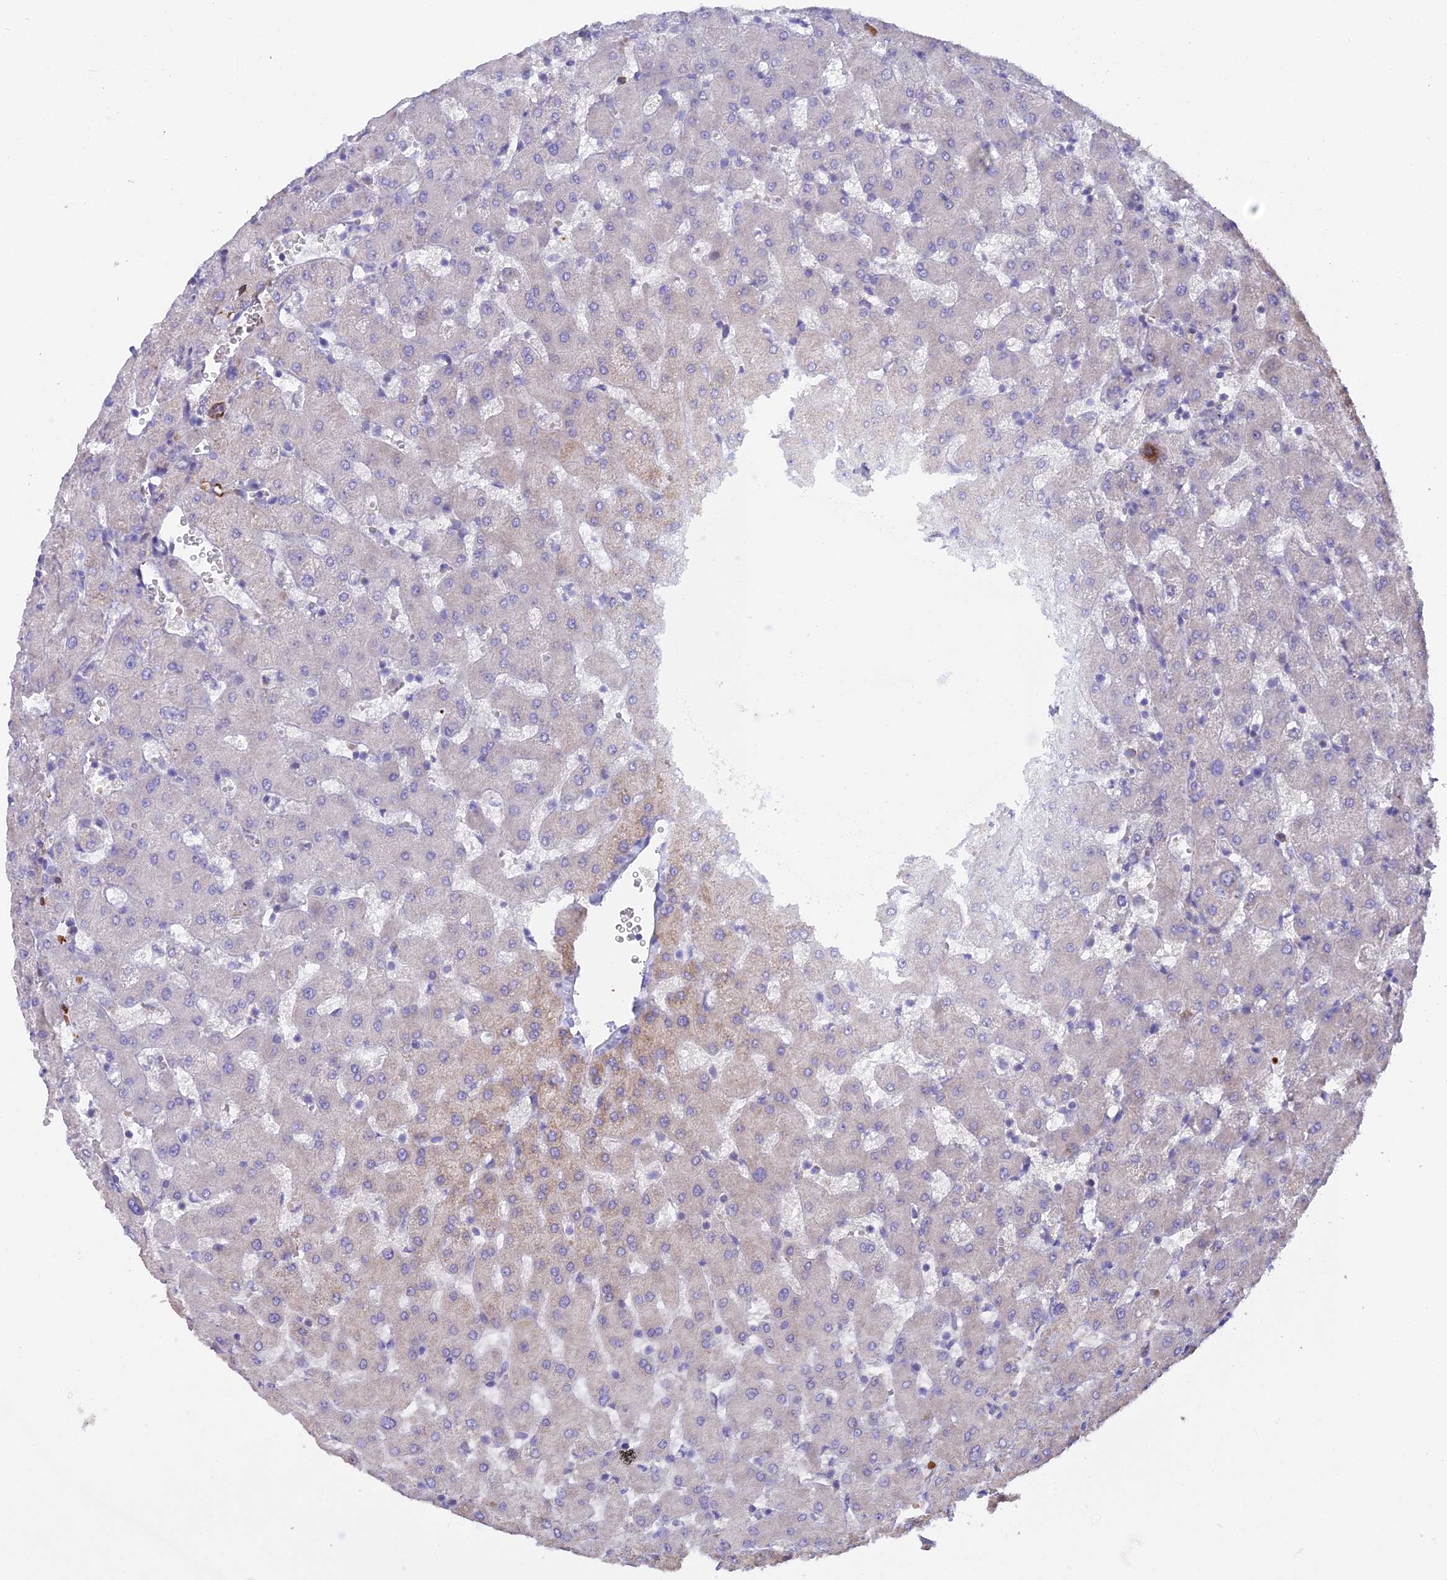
{"staining": {"intensity": "negative", "quantity": "none", "location": "none"}, "tissue": "liver", "cell_type": "Cholangiocytes", "image_type": "normal", "snomed": [{"axis": "morphology", "description": "Normal tissue, NOS"}, {"axis": "topography", "description": "Liver"}], "caption": "IHC of benign human liver exhibits no positivity in cholangiocytes. (Brightfield microscopy of DAB (3,3'-diaminobenzidine) immunohistochemistry (IHC) at high magnification).", "gene": "CSPG4", "patient": {"sex": "female", "age": 63}}